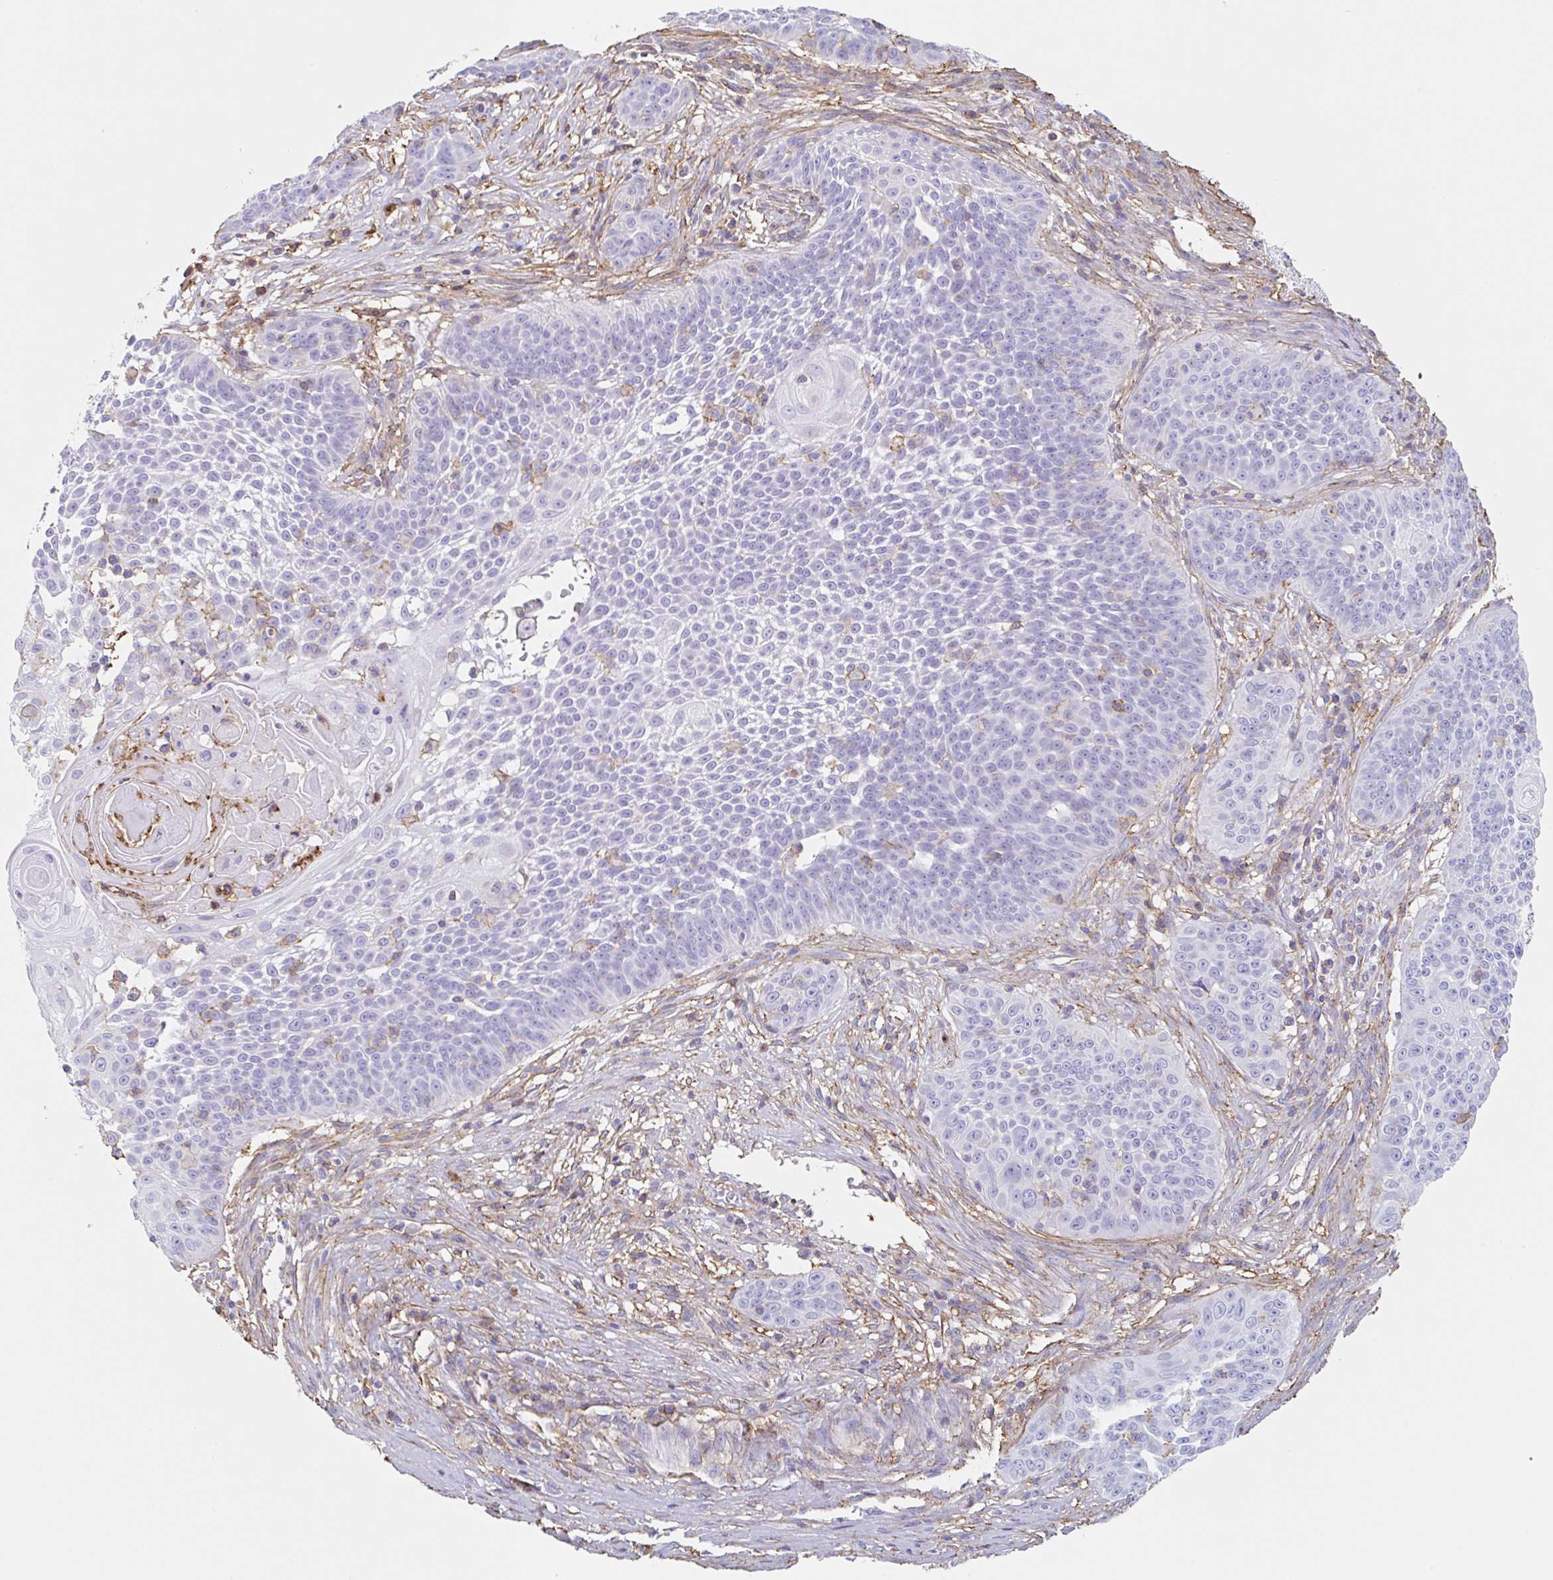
{"staining": {"intensity": "negative", "quantity": "none", "location": "none"}, "tissue": "skin cancer", "cell_type": "Tumor cells", "image_type": "cancer", "snomed": [{"axis": "morphology", "description": "Squamous cell carcinoma, NOS"}, {"axis": "topography", "description": "Skin"}], "caption": "Immunohistochemical staining of human skin cancer demonstrates no significant expression in tumor cells.", "gene": "MTTP", "patient": {"sex": "male", "age": 24}}